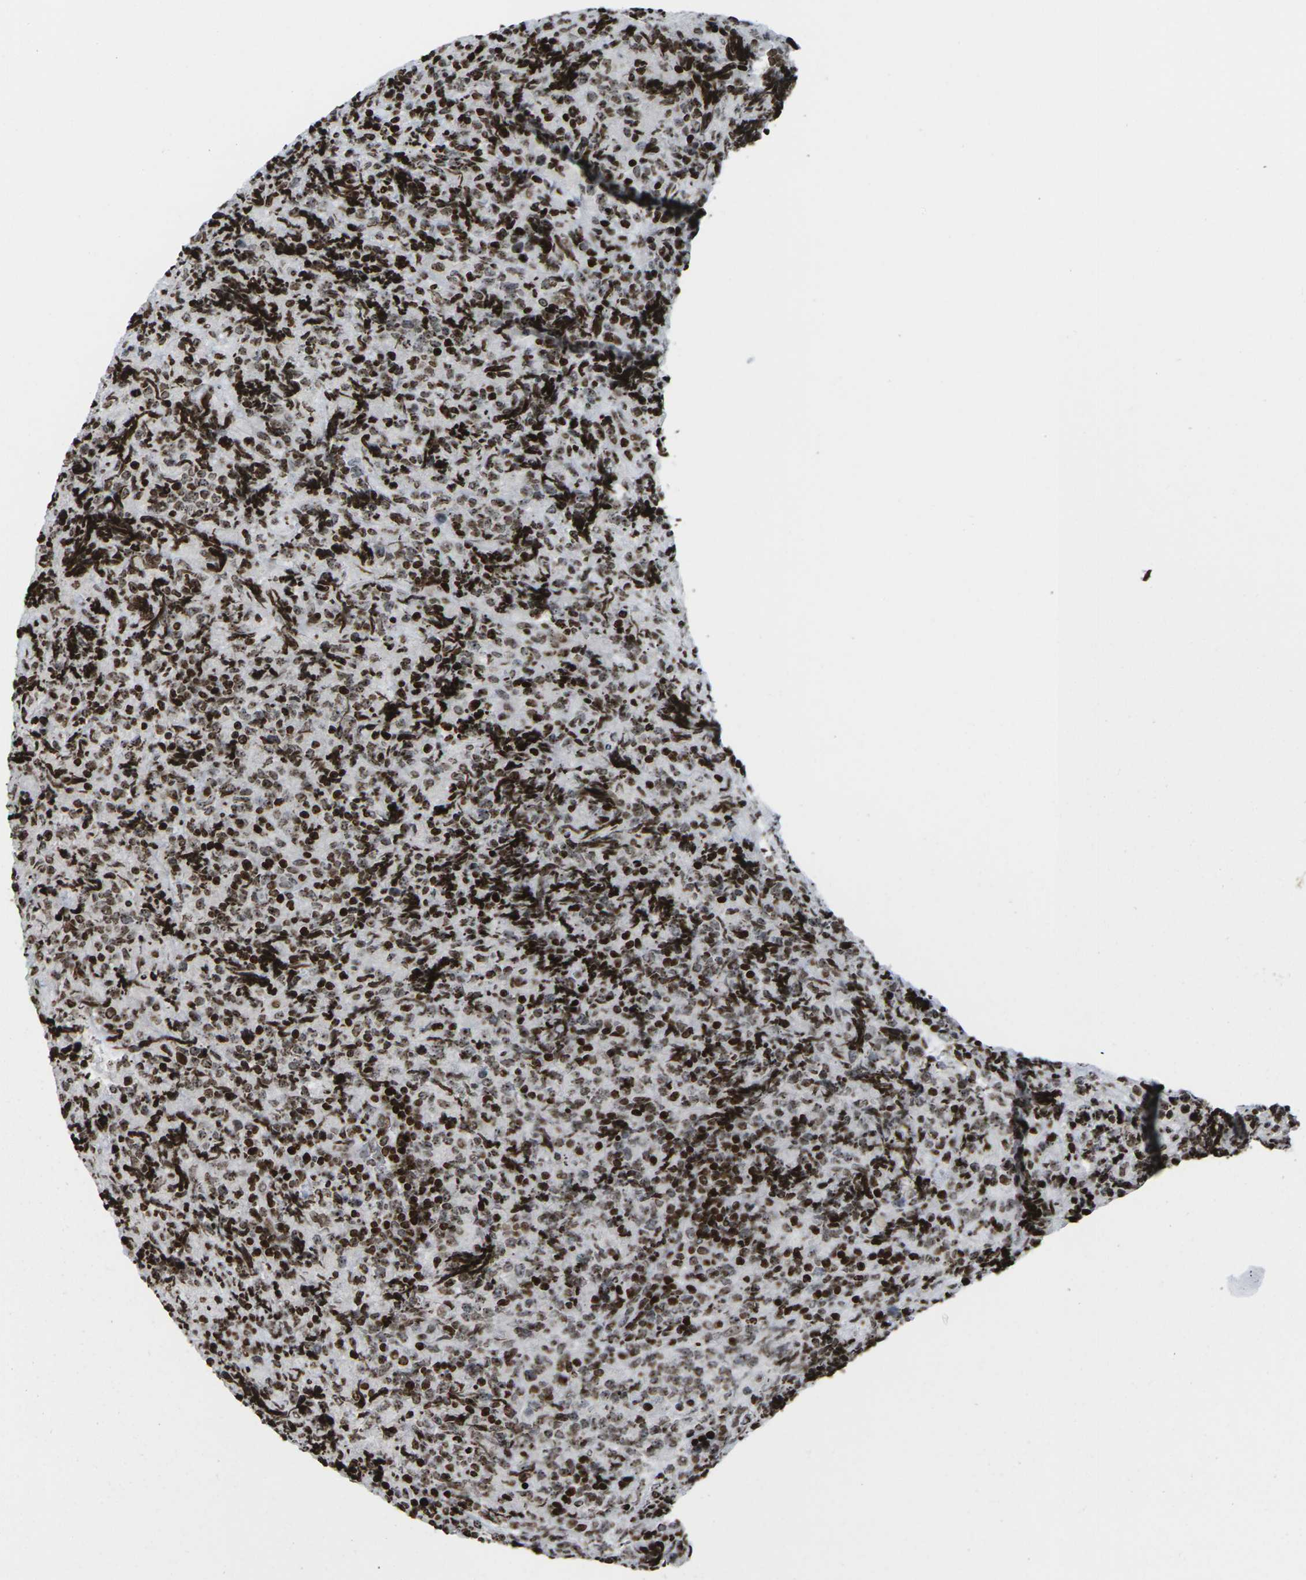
{"staining": {"intensity": "moderate", "quantity": ">75%", "location": "nuclear"}, "tissue": "lymphoma", "cell_type": "Tumor cells", "image_type": "cancer", "snomed": [{"axis": "morphology", "description": "Malignant lymphoma, non-Hodgkin's type, High grade"}, {"axis": "topography", "description": "Tonsil"}], "caption": "A high-resolution histopathology image shows immunohistochemistry (IHC) staining of lymphoma, which shows moderate nuclear positivity in approximately >75% of tumor cells. The staining was performed using DAB, with brown indicating positive protein expression. Nuclei are stained blue with hematoxylin.", "gene": "H1-4", "patient": {"sex": "female", "age": 36}}